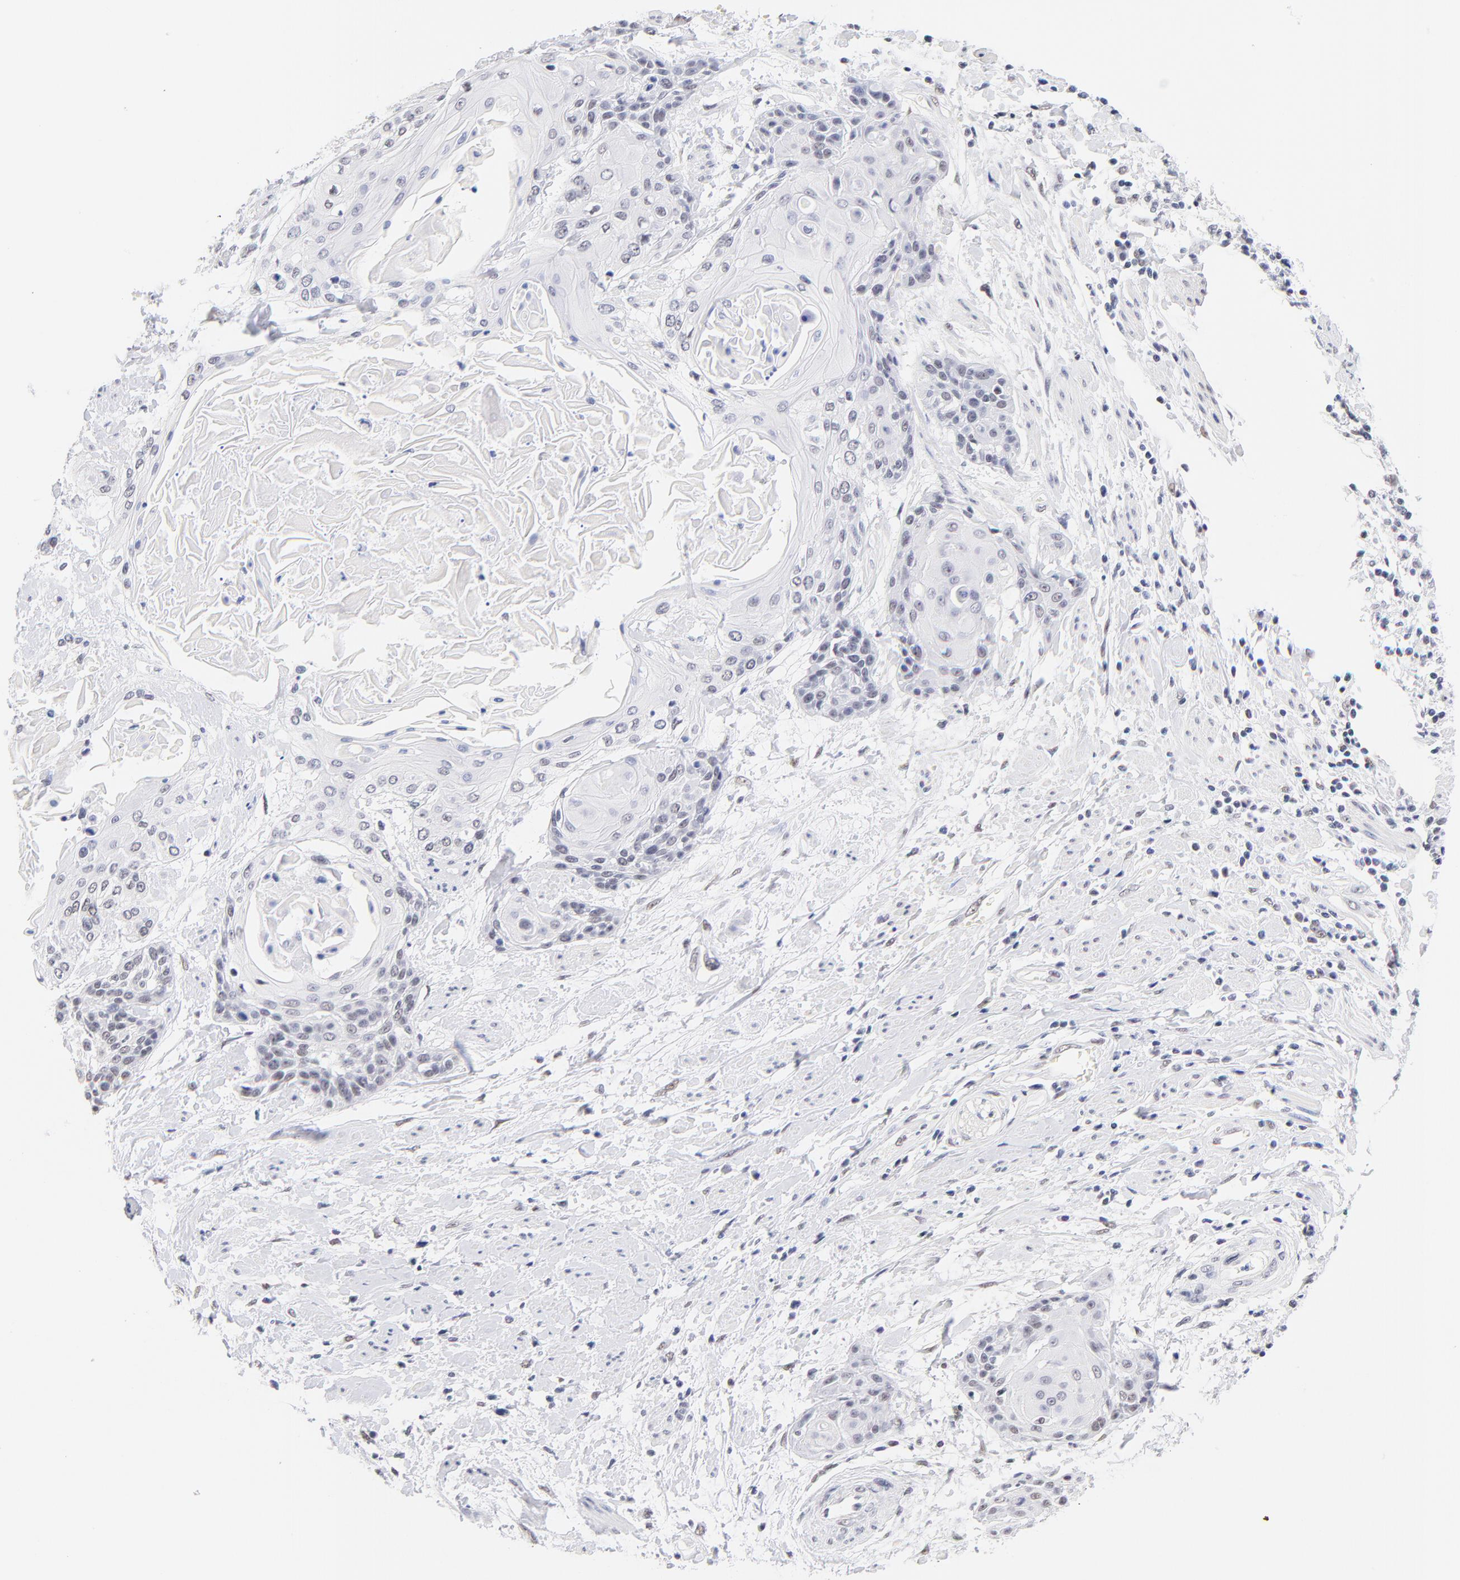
{"staining": {"intensity": "negative", "quantity": "none", "location": "none"}, "tissue": "cervical cancer", "cell_type": "Tumor cells", "image_type": "cancer", "snomed": [{"axis": "morphology", "description": "Squamous cell carcinoma, NOS"}, {"axis": "topography", "description": "Cervix"}], "caption": "DAB (3,3'-diaminobenzidine) immunohistochemical staining of squamous cell carcinoma (cervical) displays no significant expression in tumor cells.", "gene": "ZNF74", "patient": {"sex": "female", "age": 57}}